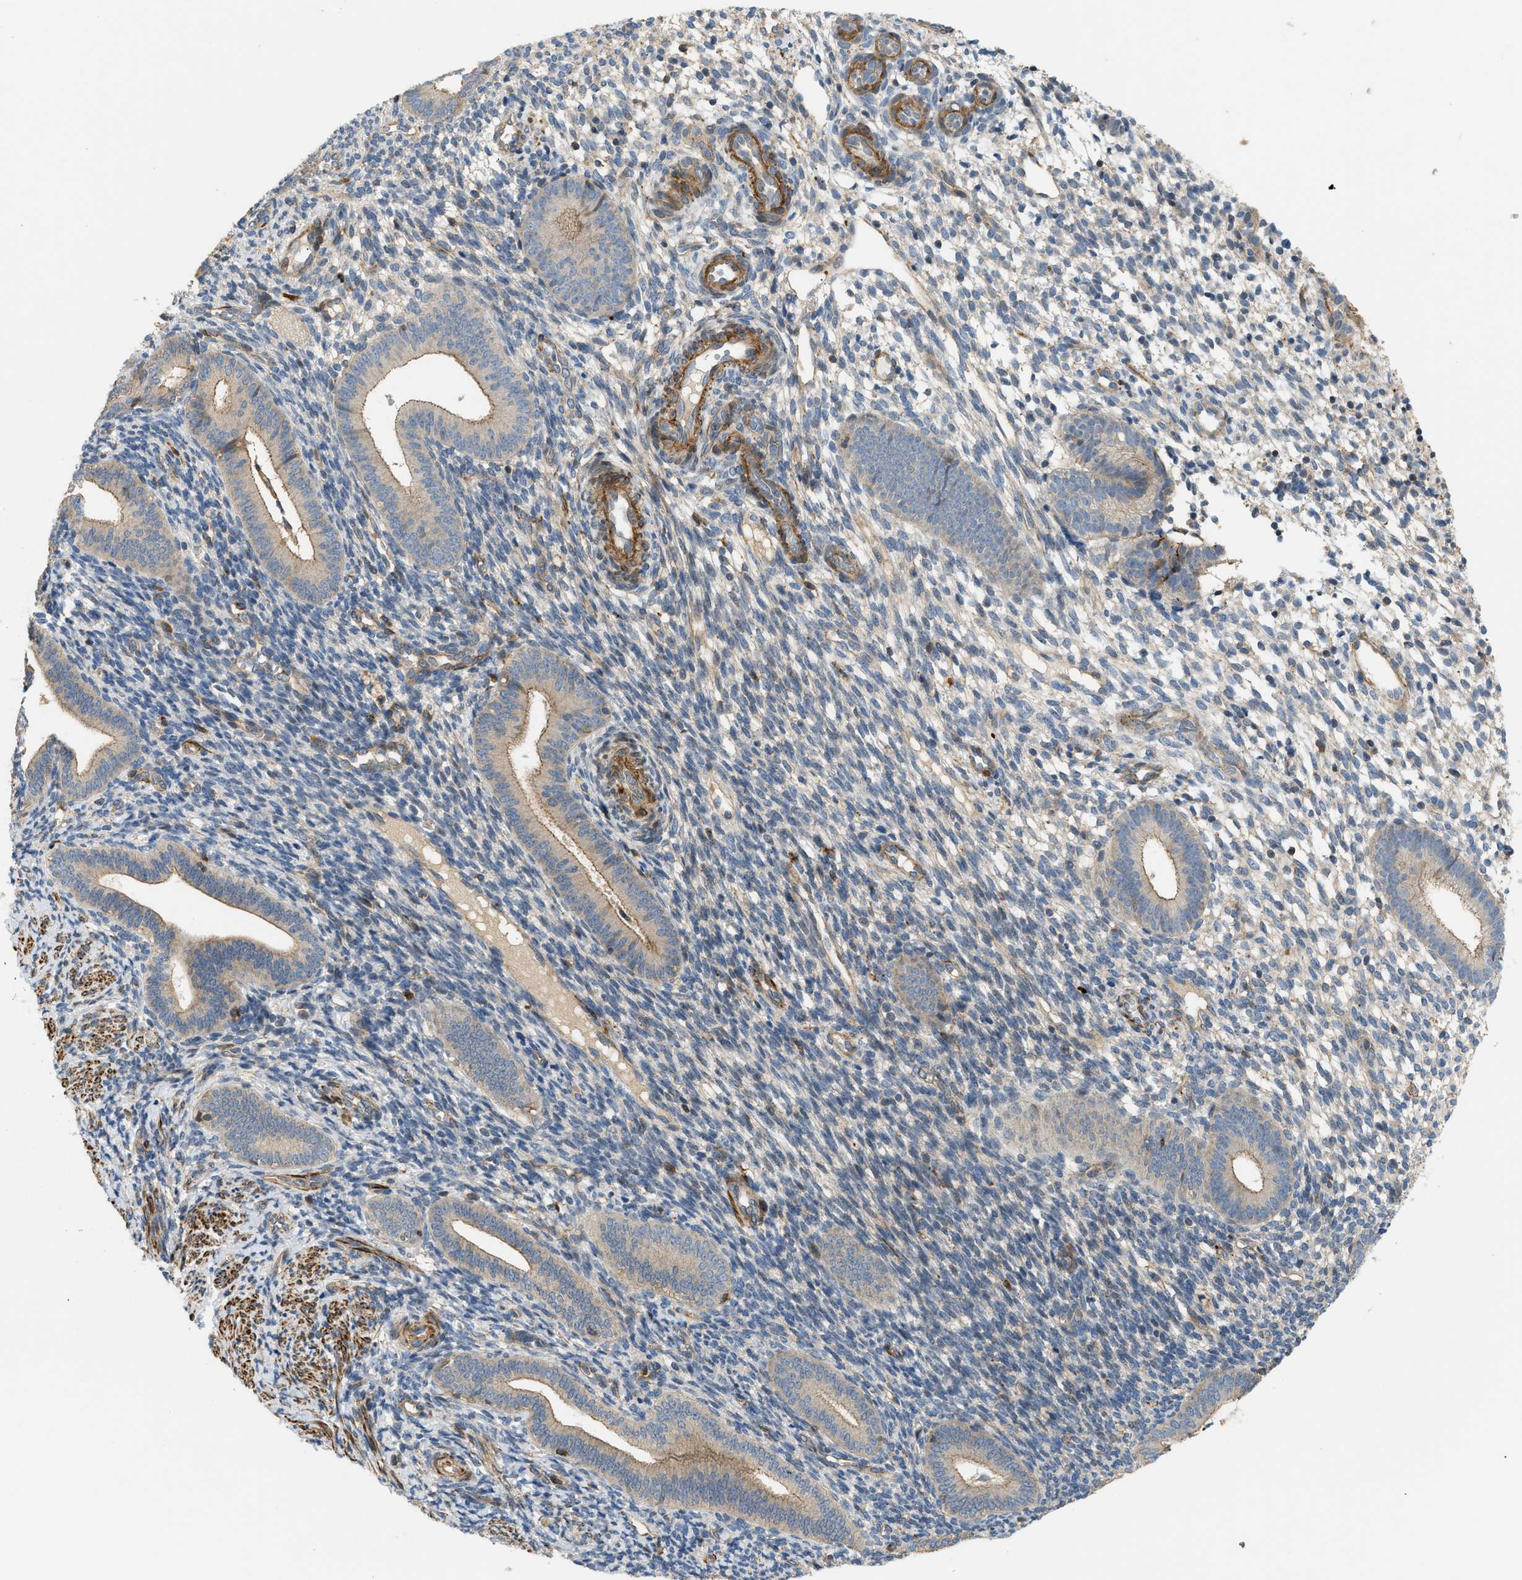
{"staining": {"intensity": "negative", "quantity": "none", "location": "none"}, "tissue": "endometrium", "cell_type": "Cells in endometrial stroma", "image_type": "normal", "snomed": [{"axis": "morphology", "description": "Normal tissue, NOS"}, {"axis": "topography", "description": "Uterus"}, {"axis": "topography", "description": "Endometrium"}], "caption": "Immunohistochemistry micrograph of unremarkable human endometrium stained for a protein (brown), which shows no staining in cells in endometrial stroma.", "gene": "BTN3A2", "patient": {"sex": "female", "age": 33}}